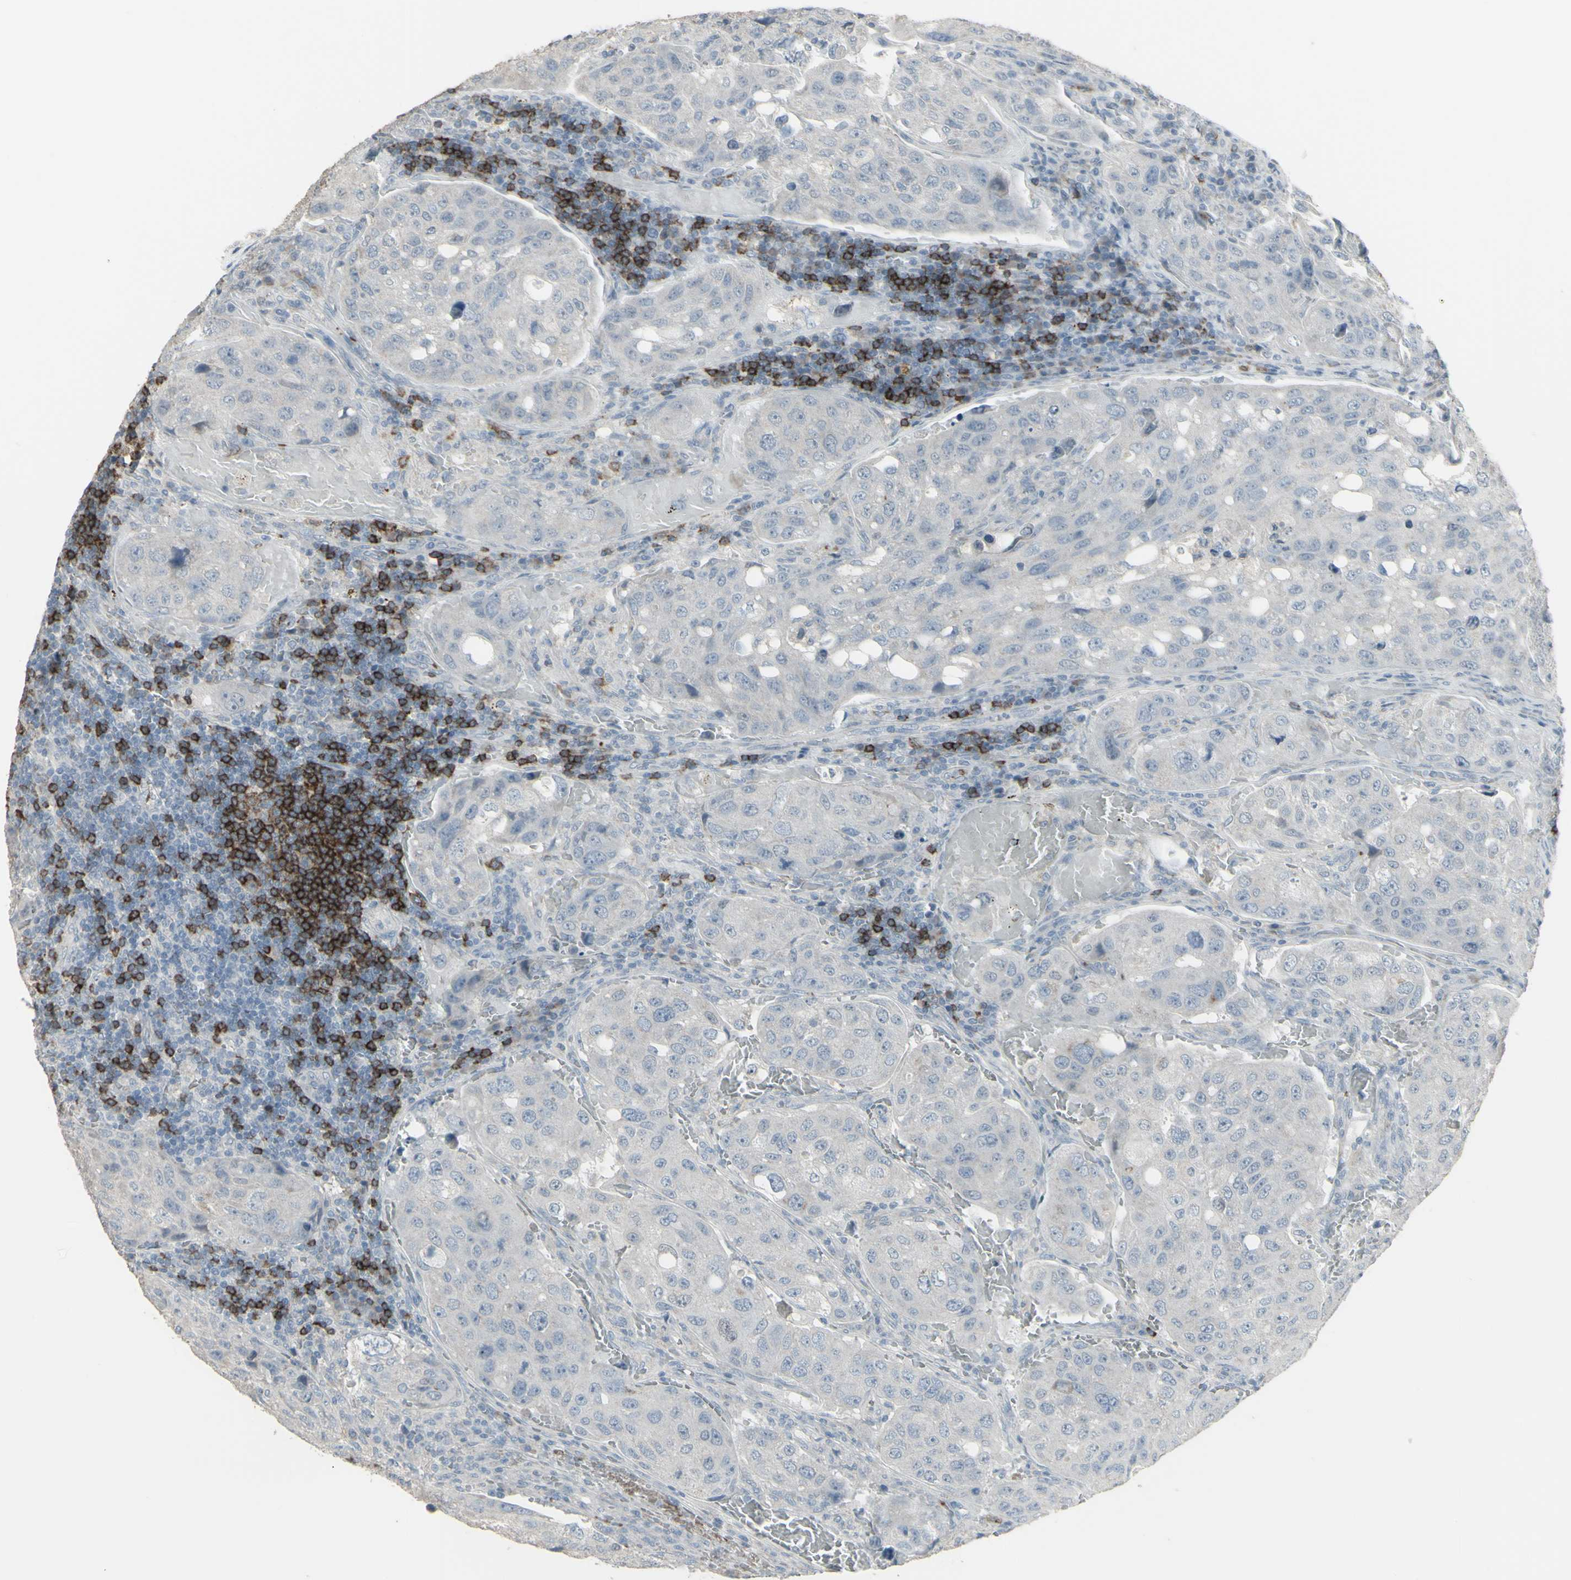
{"staining": {"intensity": "negative", "quantity": "none", "location": "none"}, "tissue": "urothelial cancer", "cell_type": "Tumor cells", "image_type": "cancer", "snomed": [{"axis": "morphology", "description": "Urothelial carcinoma, High grade"}, {"axis": "topography", "description": "Lymph node"}, {"axis": "topography", "description": "Urinary bladder"}], "caption": "Immunohistochemistry (IHC) of human urothelial cancer reveals no staining in tumor cells.", "gene": "CD79B", "patient": {"sex": "male", "age": 51}}